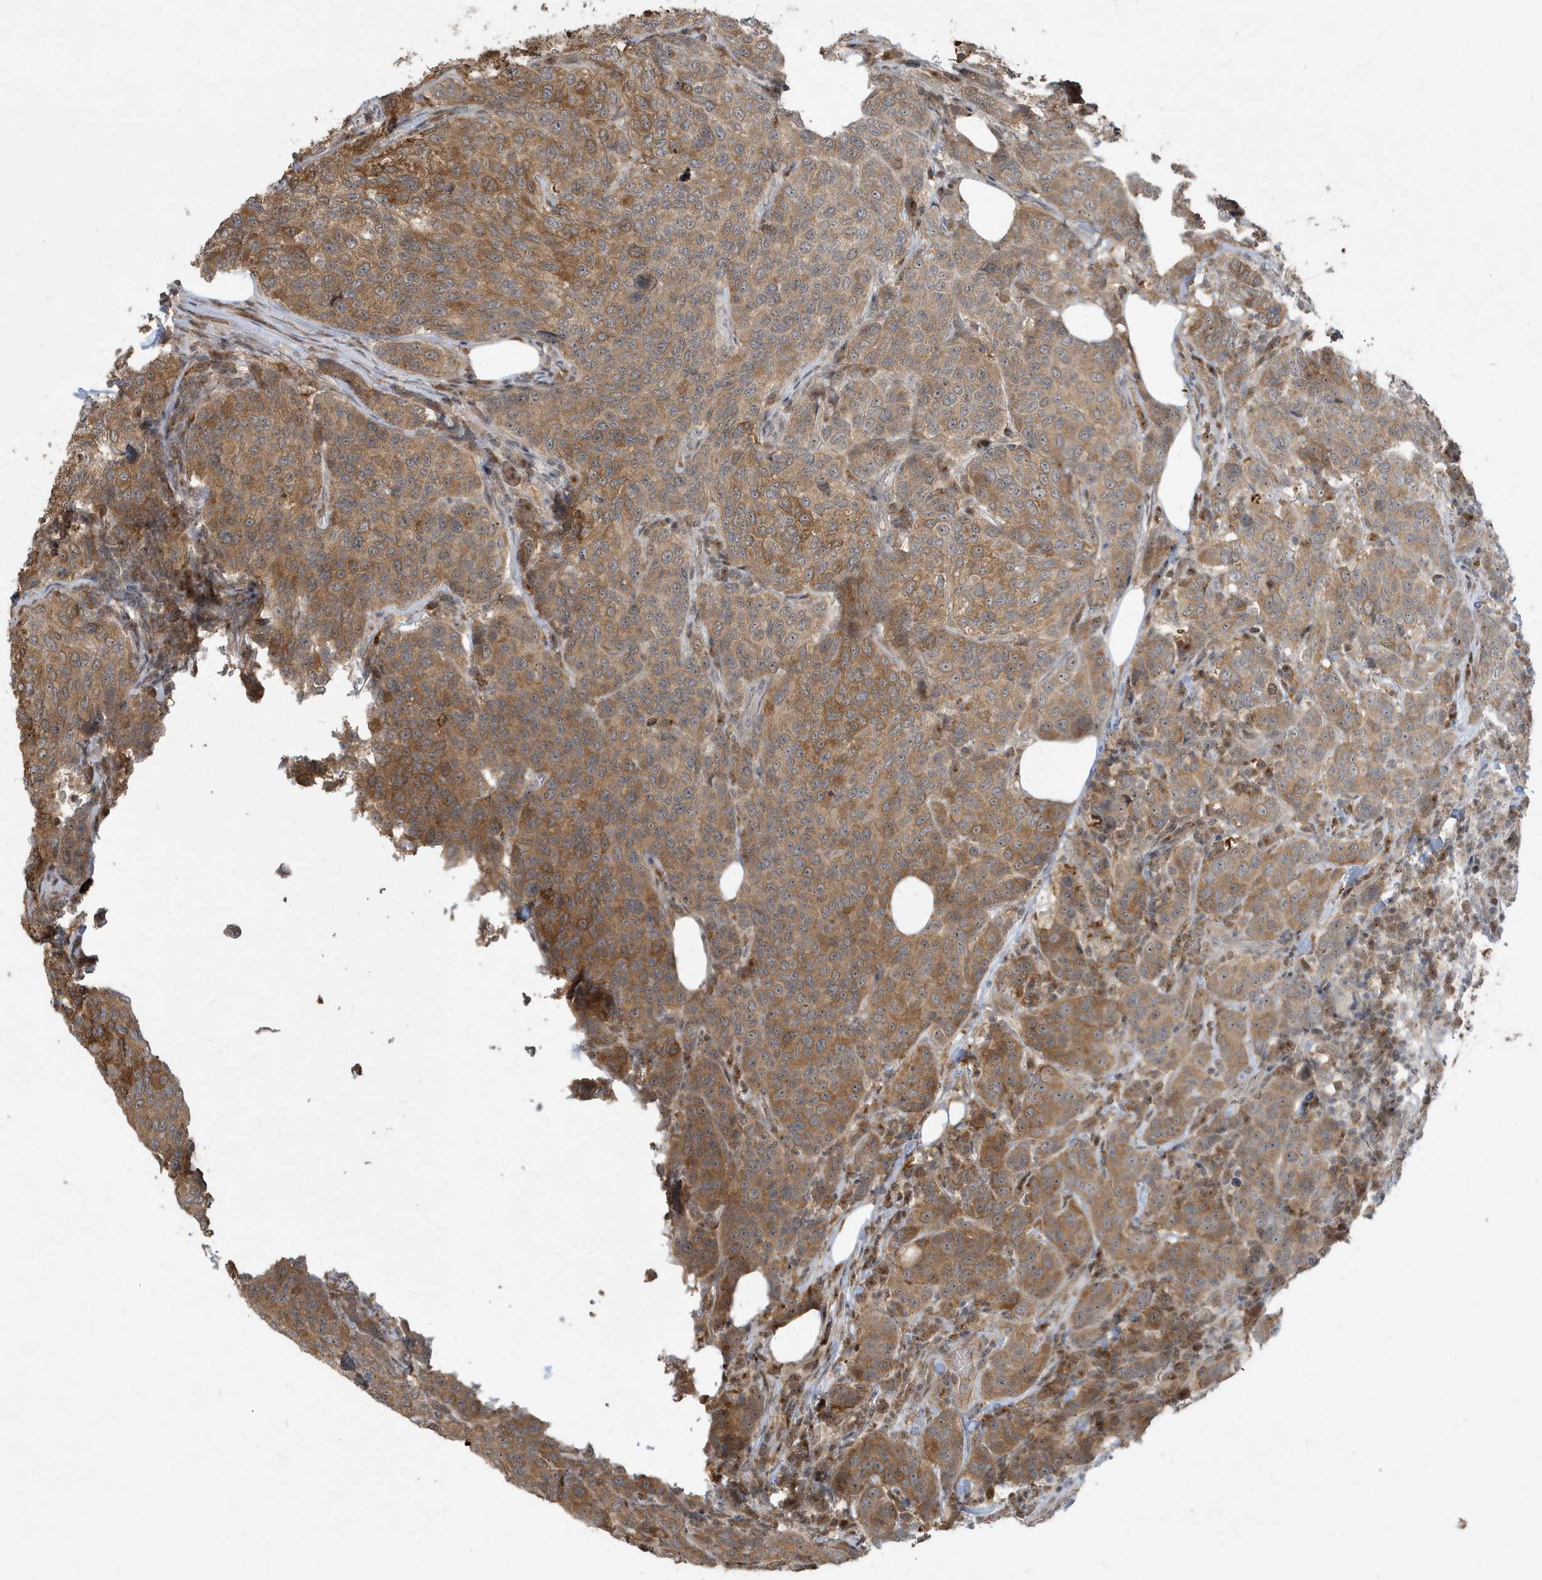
{"staining": {"intensity": "moderate", "quantity": ">75%", "location": "cytoplasmic/membranous"}, "tissue": "breast cancer", "cell_type": "Tumor cells", "image_type": "cancer", "snomed": [{"axis": "morphology", "description": "Duct carcinoma"}, {"axis": "topography", "description": "Breast"}], "caption": "The photomicrograph exhibits staining of breast cancer, revealing moderate cytoplasmic/membranous protein staining (brown color) within tumor cells.", "gene": "PRRT3", "patient": {"sex": "female", "age": 55}}